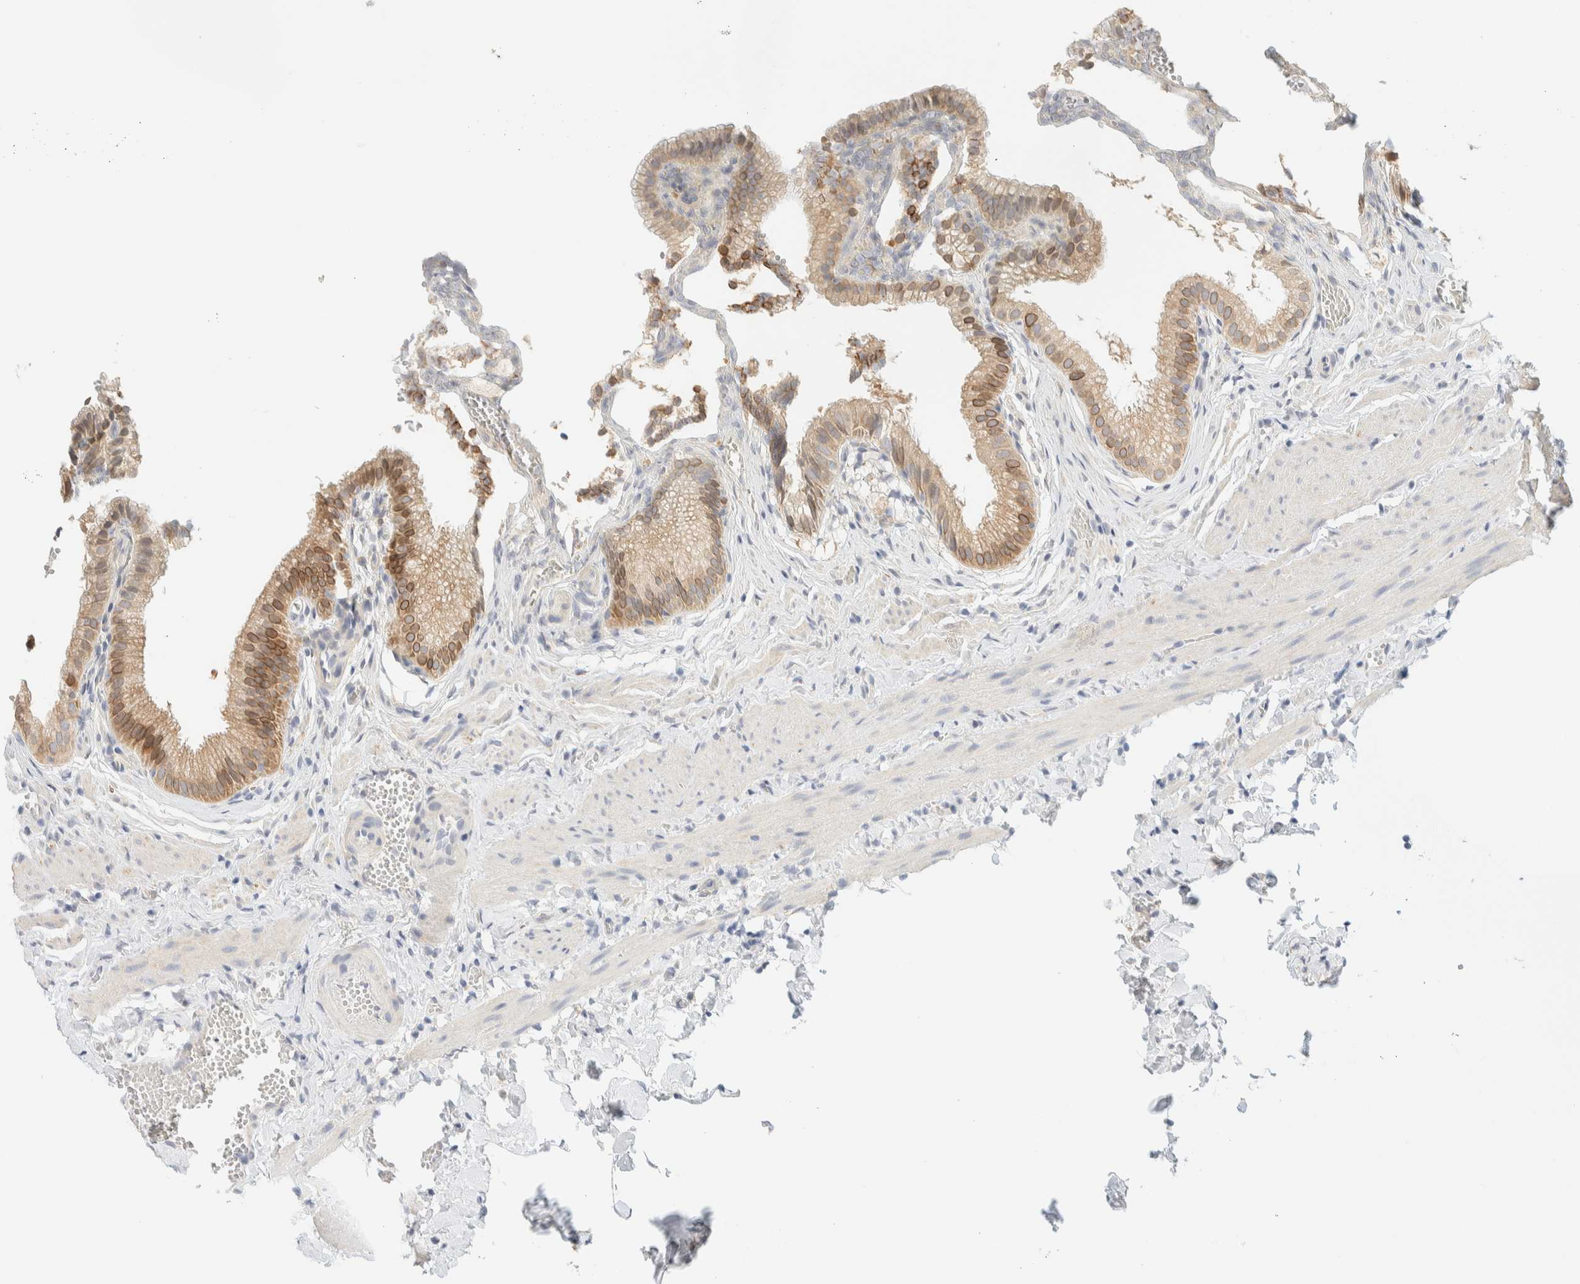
{"staining": {"intensity": "moderate", "quantity": ">75%", "location": "cytoplasmic/membranous"}, "tissue": "gallbladder", "cell_type": "Glandular cells", "image_type": "normal", "snomed": [{"axis": "morphology", "description": "Normal tissue, NOS"}, {"axis": "topography", "description": "Gallbladder"}], "caption": "A medium amount of moderate cytoplasmic/membranous staining is seen in approximately >75% of glandular cells in normal gallbladder.", "gene": "NT5C", "patient": {"sex": "male", "age": 38}}